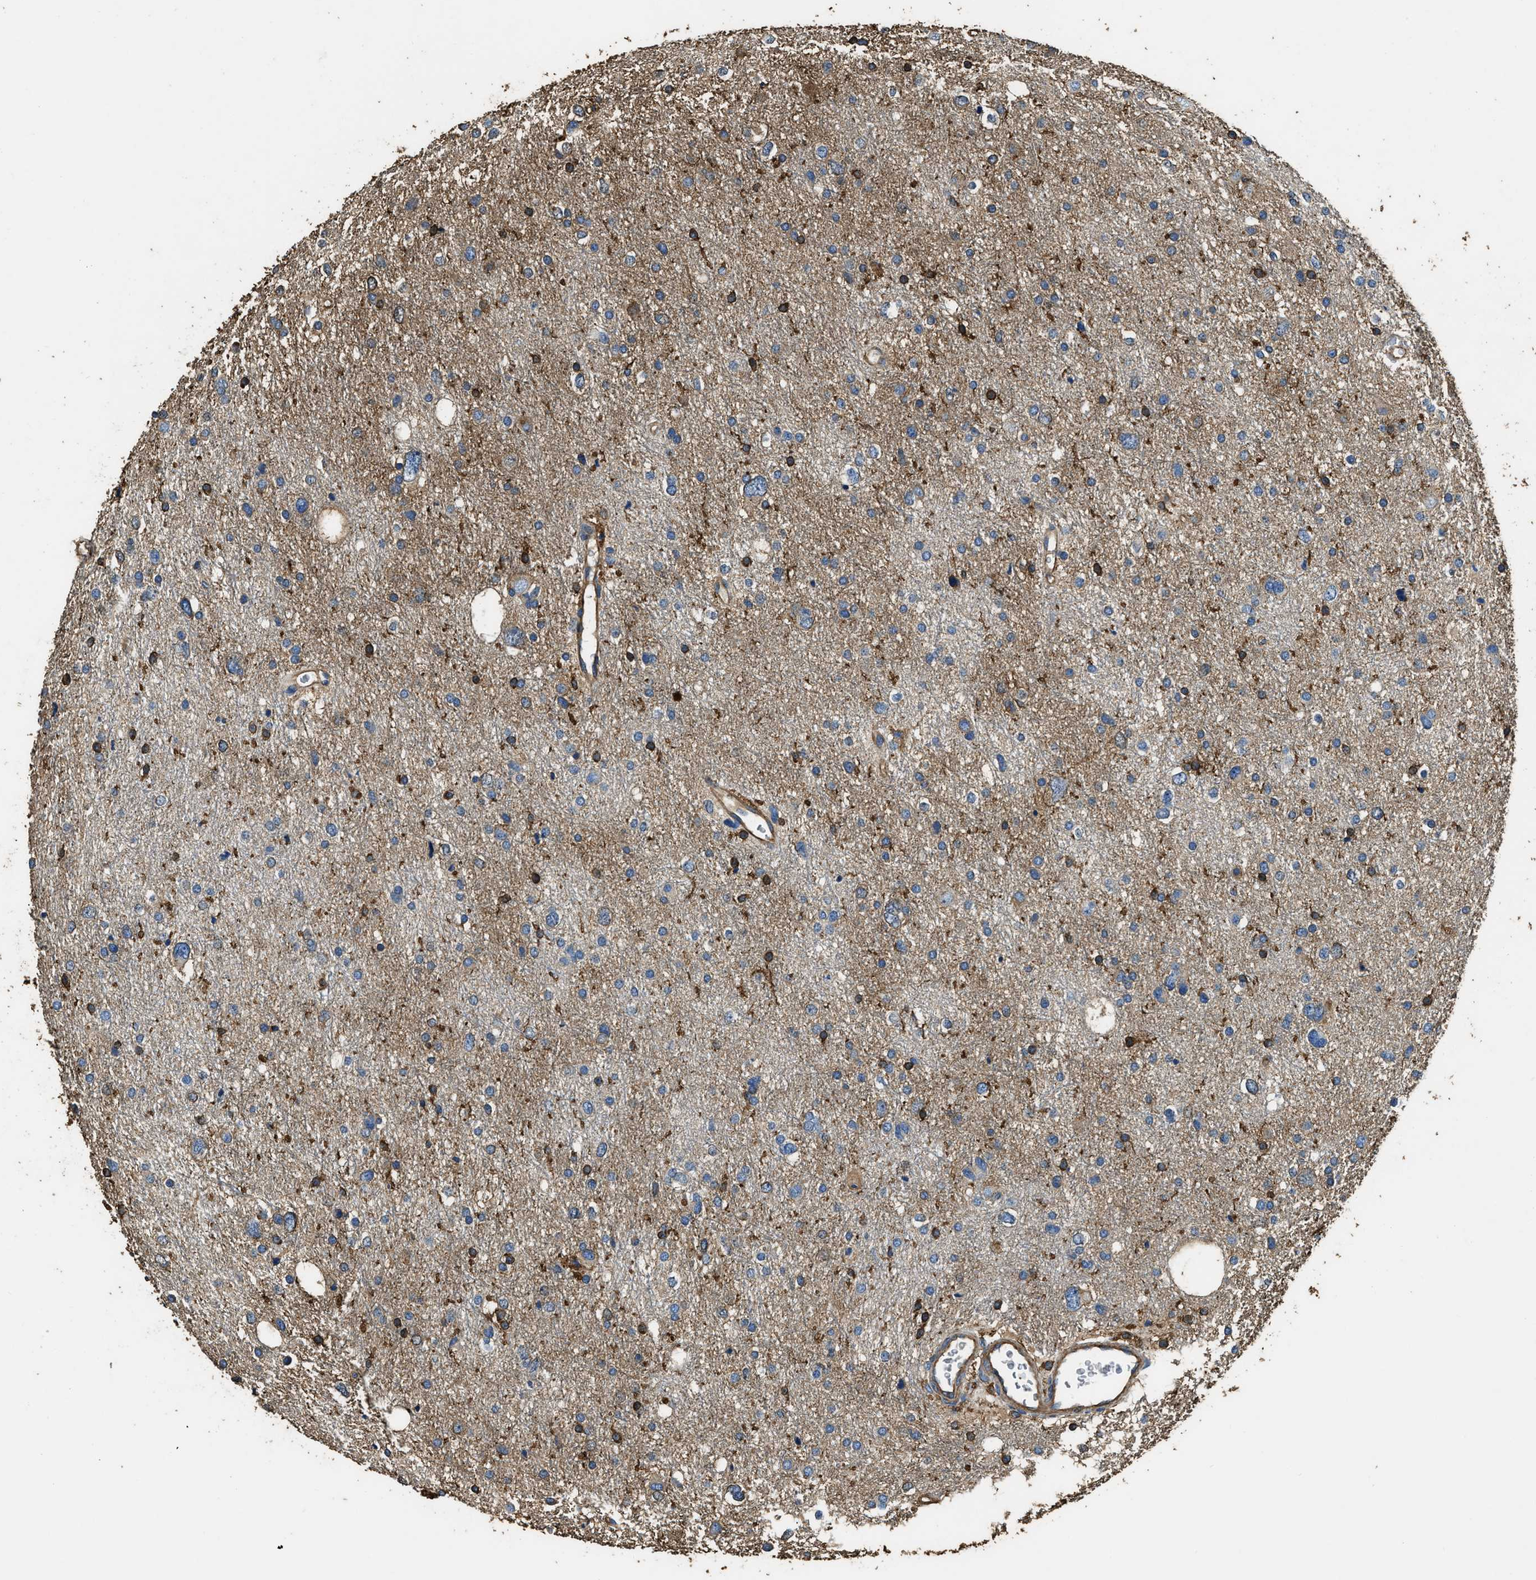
{"staining": {"intensity": "weak", "quantity": "25%-75%", "location": "cytoplasmic/membranous"}, "tissue": "glioma", "cell_type": "Tumor cells", "image_type": "cancer", "snomed": [{"axis": "morphology", "description": "Glioma, malignant, Low grade"}, {"axis": "topography", "description": "Brain"}], "caption": "This is a micrograph of immunohistochemistry staining of low-grade glioma (malignant), which shows weak staining in the cytoplasmic/membranous of tumor cells.", "gene": "ACCS", "patient": {"sex": "female", "age": 37}}